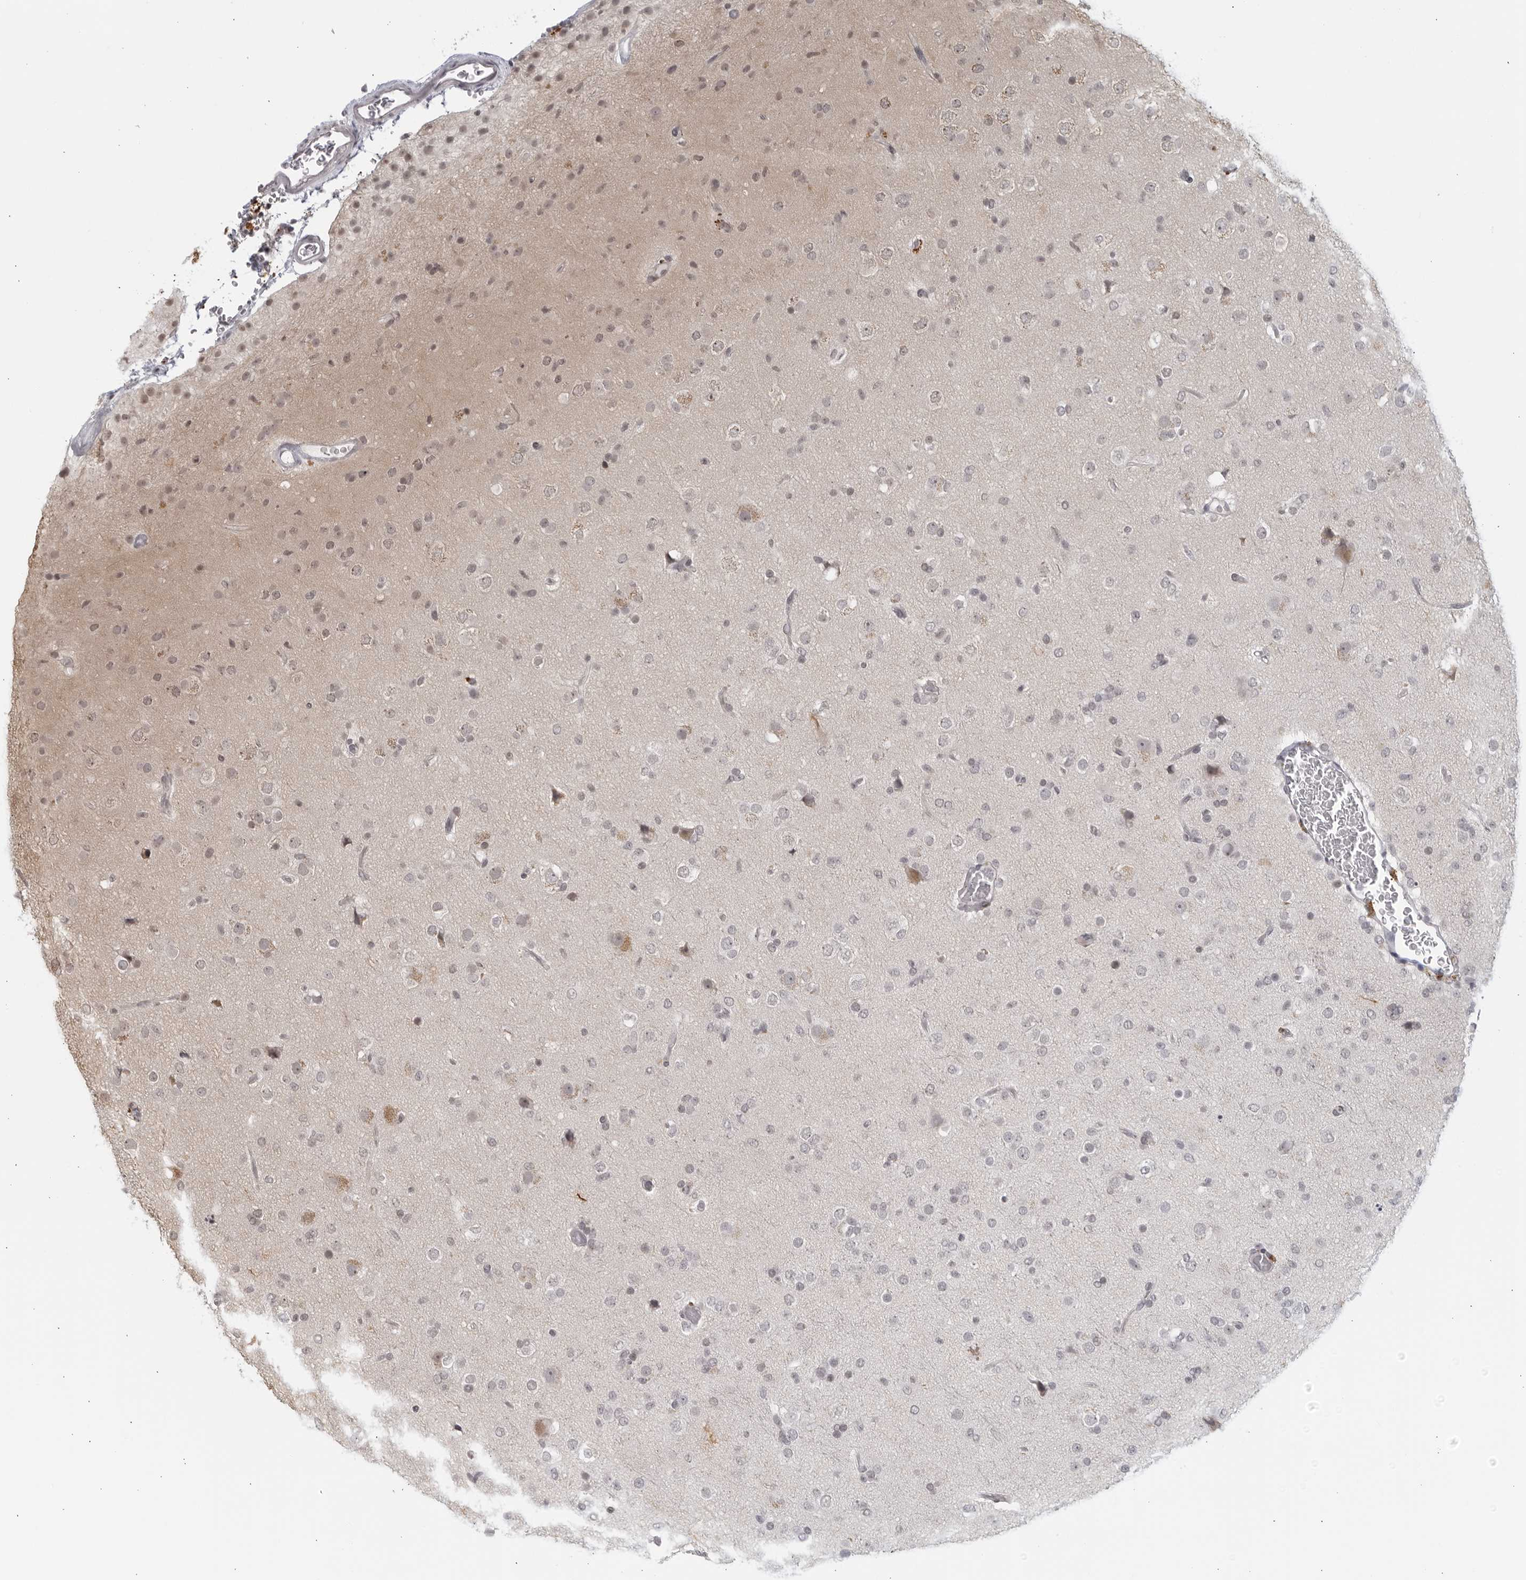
{"staining": {"intensity": "weak", "quantity": "<25%", "location": "nuclear"}, "tissue": "glioma", "cell_type": "Tumor cells", "image_type": "cancer", "snomed": [{"axis": "morphology", "description": "Glioma, malignant, Low grade"}, {"axis": "topography", "description": "Brain"}], "caption": "Immunohistochemistry (IHC) of human malignant glioma (low-grade) demonstrates no expression in tumor cells.", "gene": "RAB11FIP3", "patient": {"sex": "male", "age": 65}}